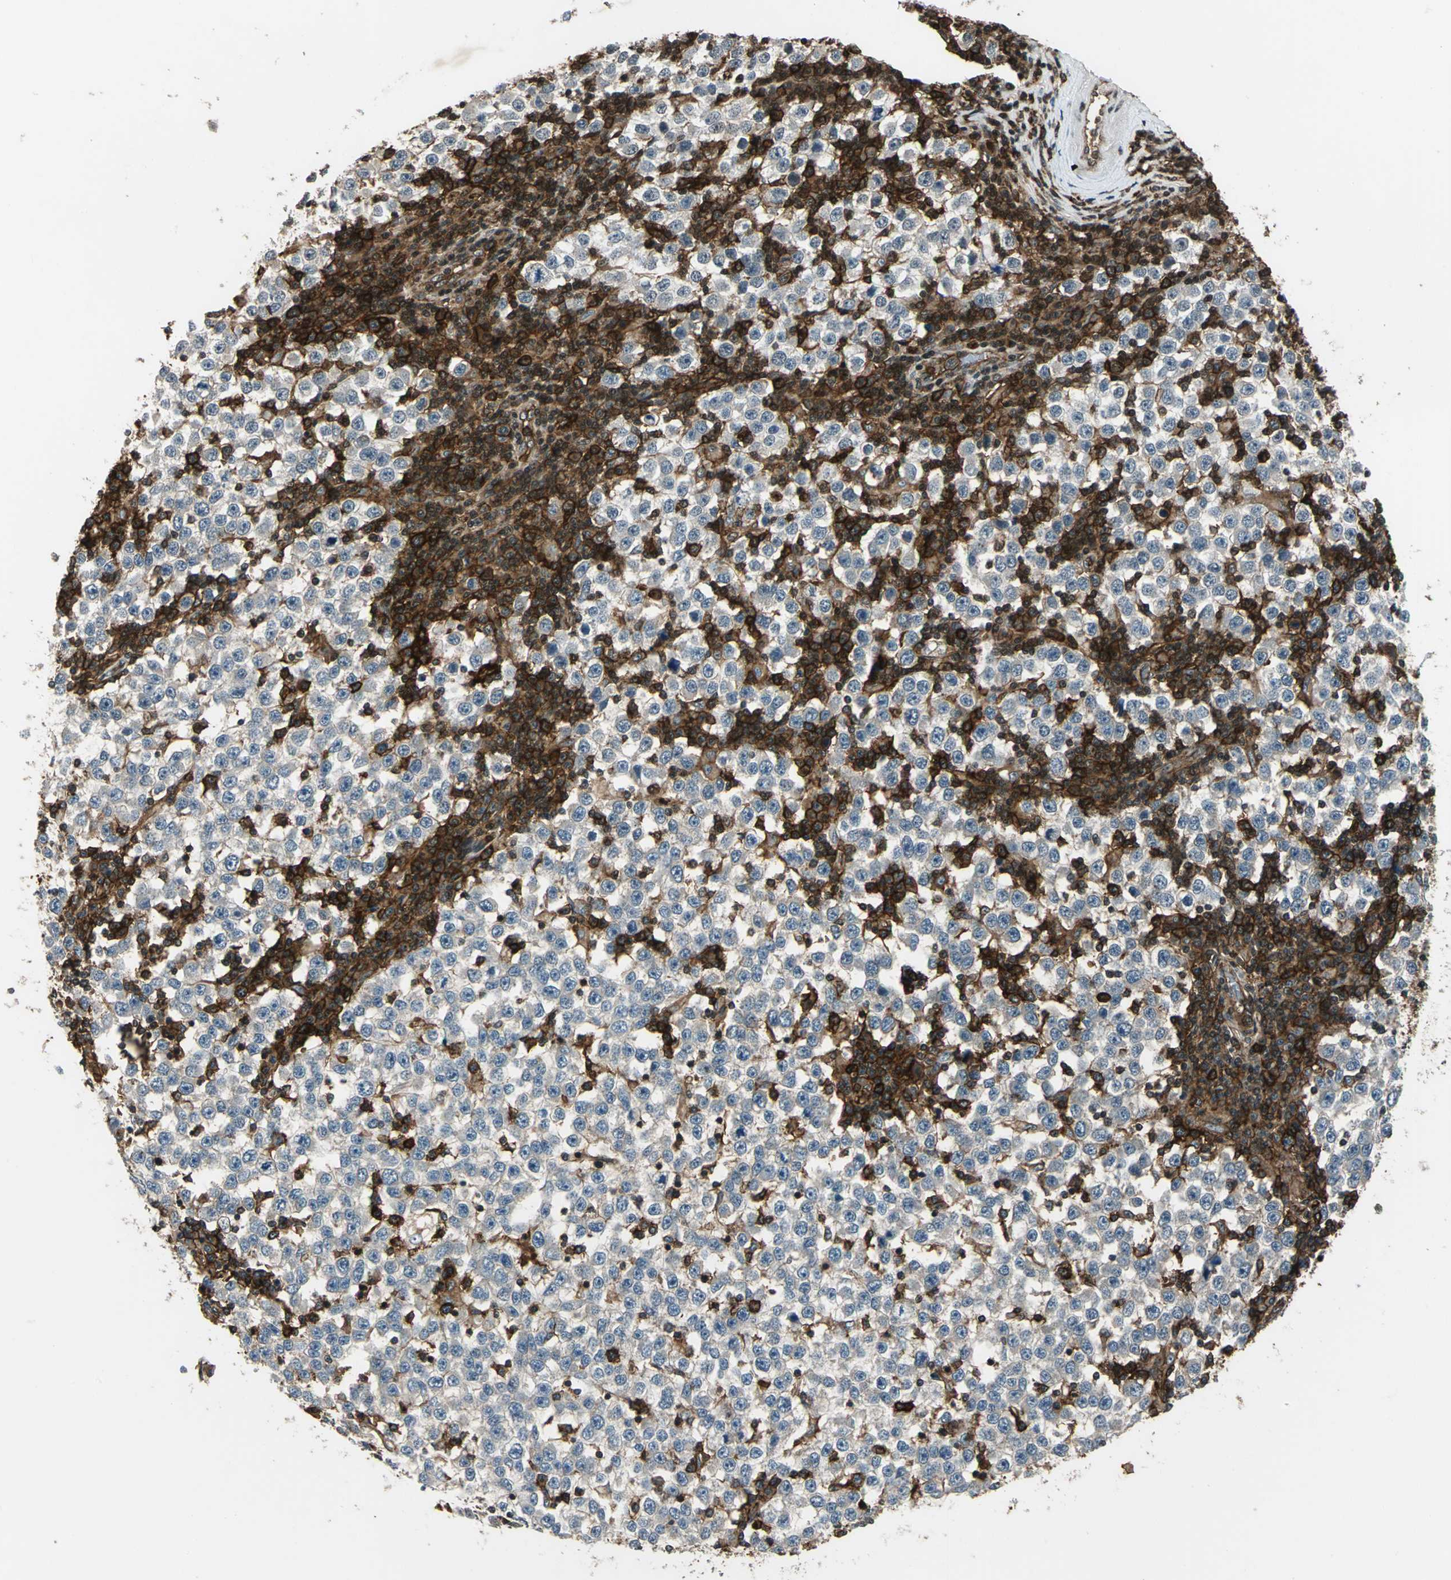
{"staining": {"intensity": "negative", "quantity": "none", "location": "none"}, "tissue": "testis cancer", "cell_type": "Tumor cells", "image_type": "cancer", "snomed": [{"axis": "morphology", "description": "Seminoma, NOS"}, {"axis": "topography", "description": "Testis"}], "caption": "Tumor cells are negative for brown protein staining in seminoma (testis).", "gene": "NR2C2", "patient": {"sex": "male", "age": 65}}